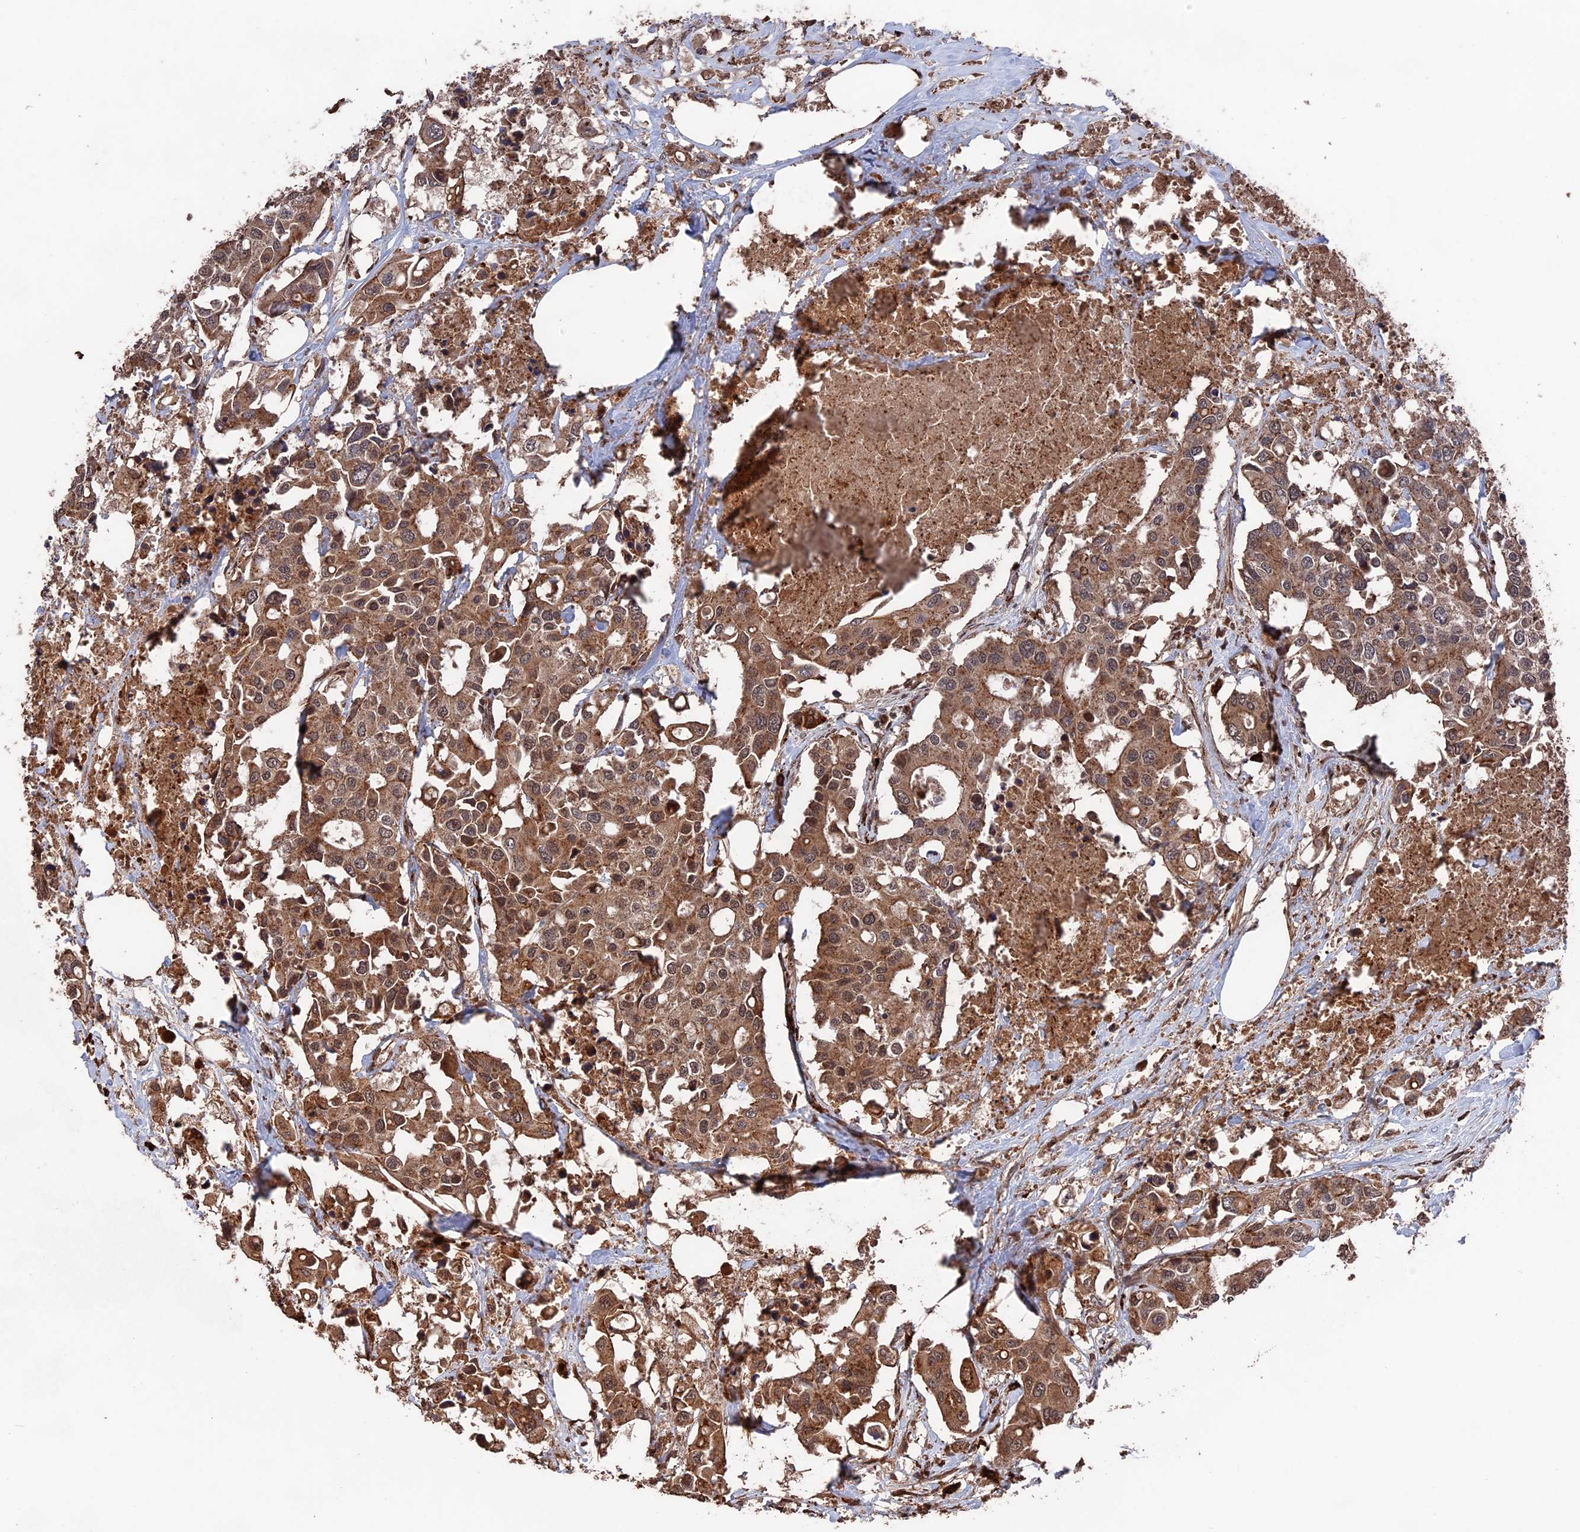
{"staining": {"intensity": "moderate", "quantity": ">75%", "location": "cytoplasmic/membranous,nuclear"}, "tissue": "colorectal cancer", "cell_type": "Tumor cells", "image_type": "cancer", "snomed": [{"axis": "morphology", "description": "Adenocarcinoma, NOS"}, {"axis": "topography", "description": "Colon"}], "caption": "Immunohistochemical staining of colorectal adenocarcinoma shows medium levels of moderate cytoplasmic/membranous and nuclear protein positivity in approximately >75% of tumor cells.", "gene": "TELO2", "patient": {"sex": "male", "age": 77}}